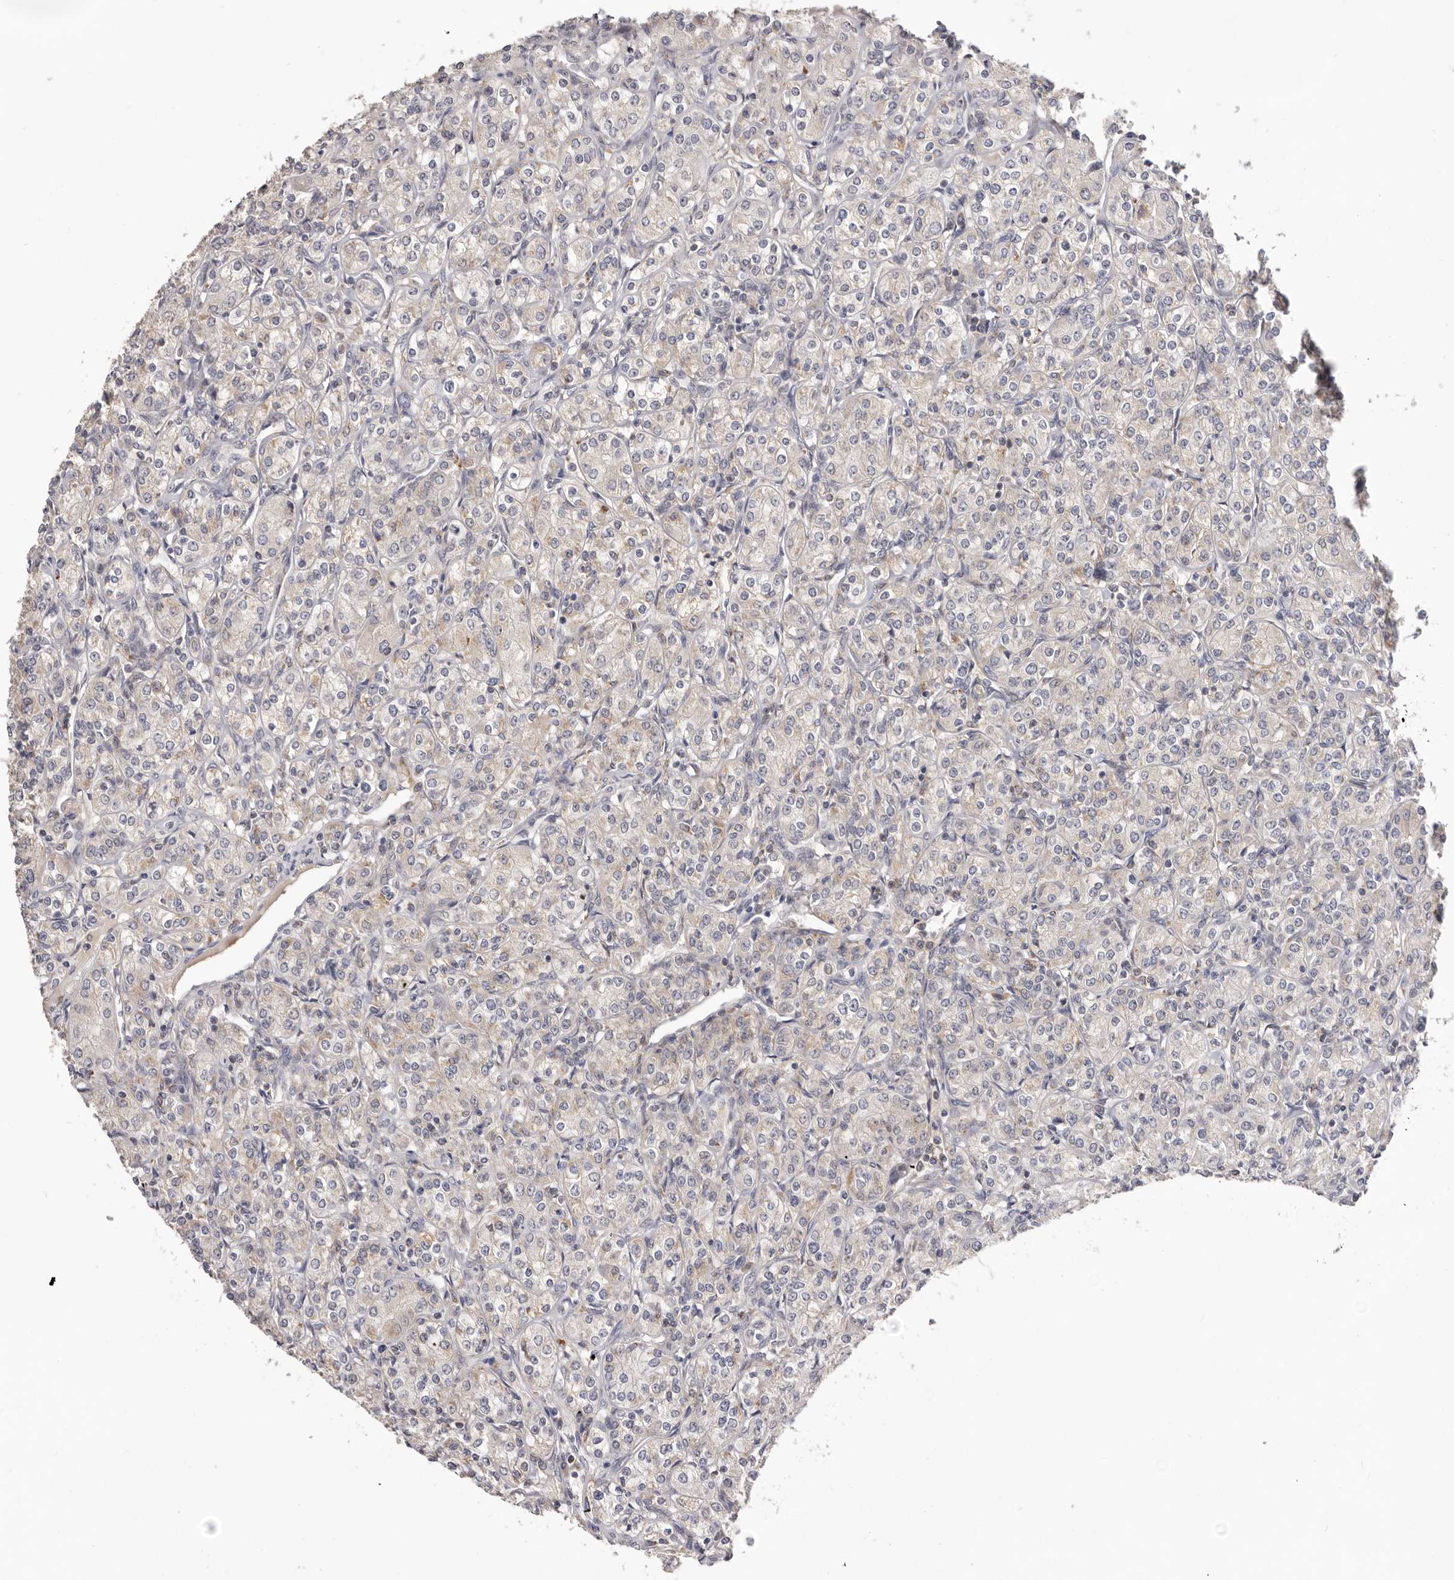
{"staining": {"intensity": "negative", "quantity": "none", "location": "none"}, "tissue": "renal cancer", "cell_type": "Tumor cells", "image_type": "cancer", "snomed": [{"axis": "morphology", "description": "Adenocarcinoma, NOS"}, {"axis": "topography", "description": "Kidney"}], "caption": "This is a photomicrograph of IHC staining of adenocarcinoma (renal), which shows no expression in tumor cells. The staining was performed using DAB to visualize the protein expression in brown, while the nuclei were stained in blue with hematoxylin (Magnification: 20x).", "gene": "BRCA2", "patient": {"sex": "male", "age": 77}}